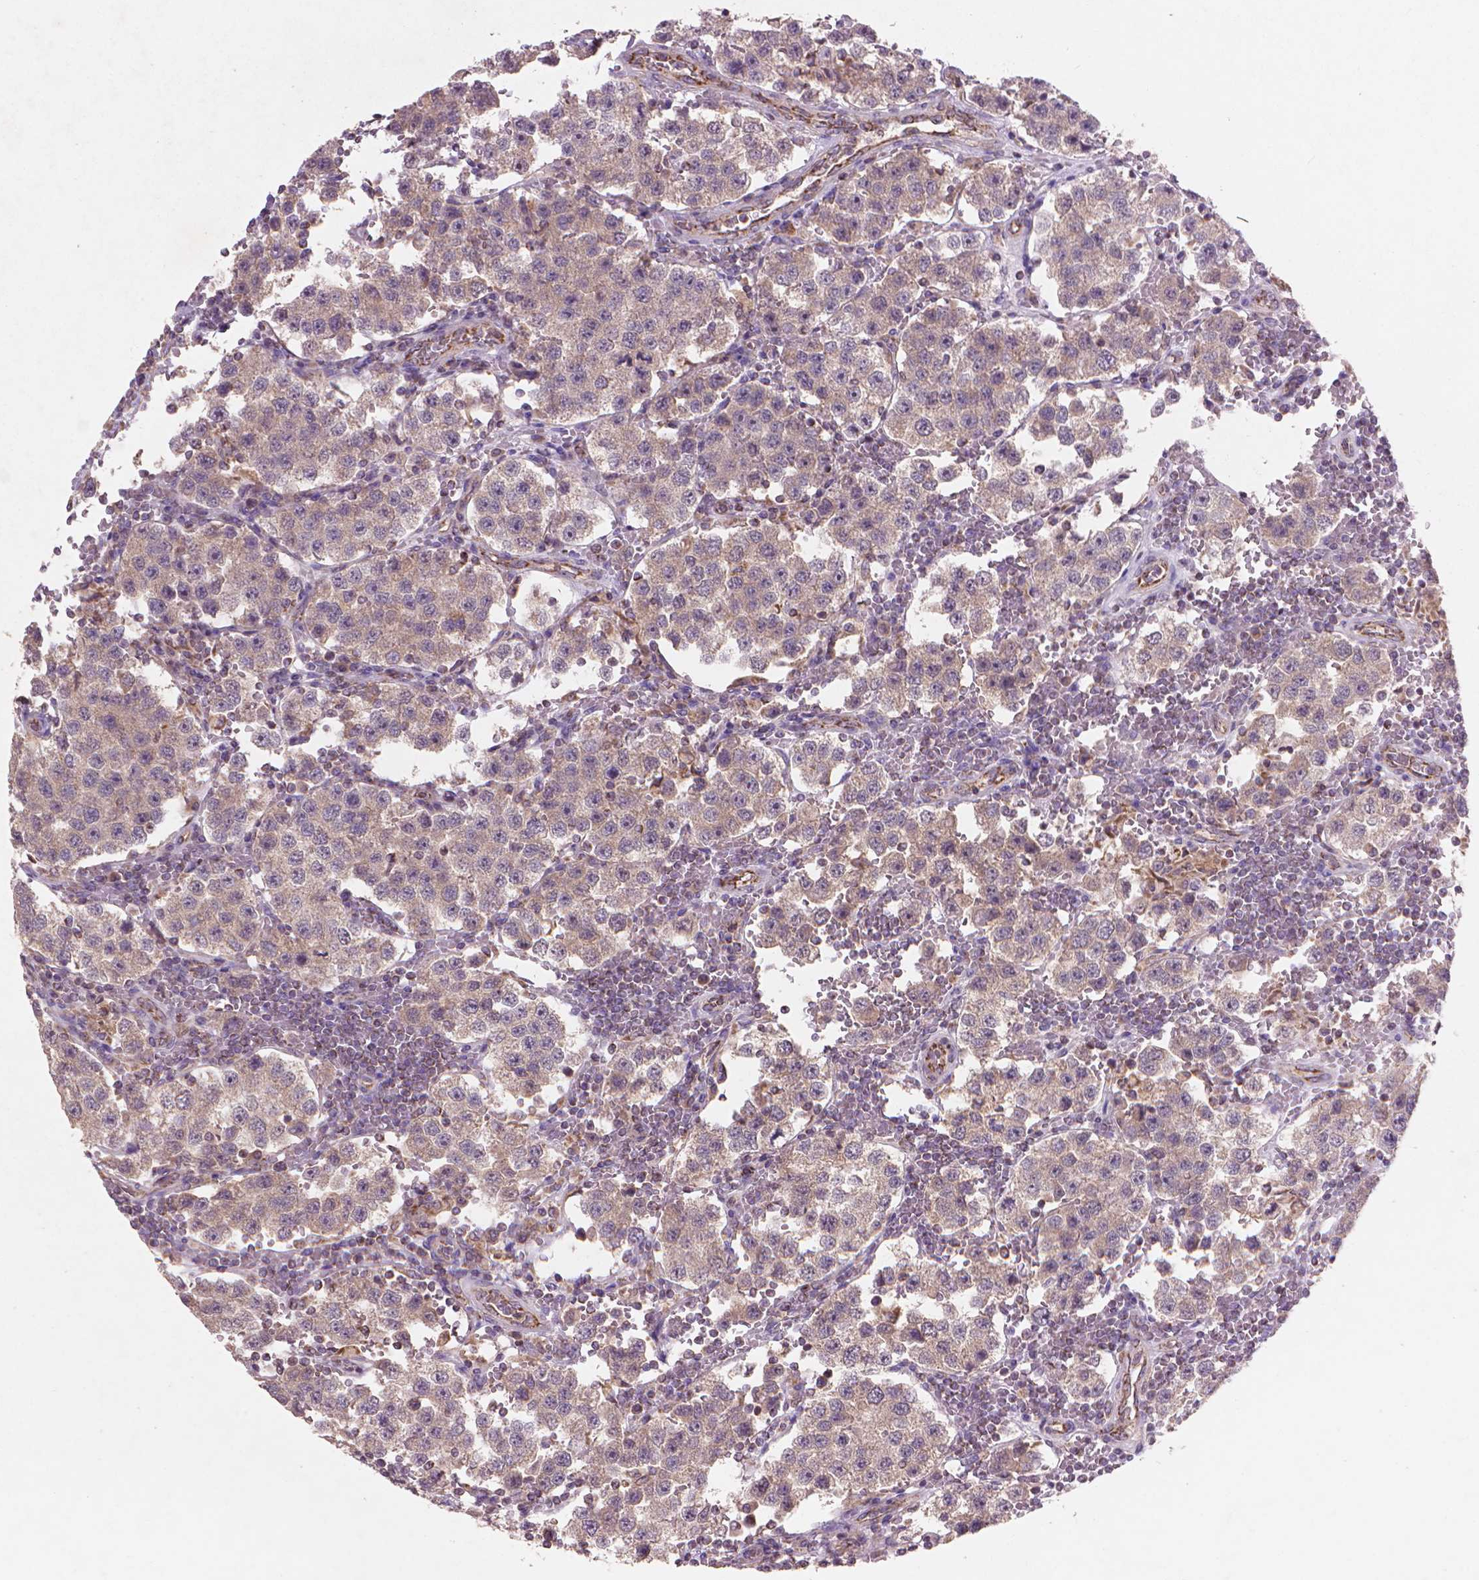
{"staining": {"intensity": "weak", "quantity": ">75%", "location": "cytoplasmic/membranous"}, "tissue": "testis cancer", "cell_type": "Tumor cells", "image_type": "cancer", "snomed": [{"axis": "morphology", "description": "Seminoma, NOS"}, {"axis": "topography", "description": "Testis"}], "caption": "Immunohistochemical staining of human seminoma (testis) displays weak cytoplasmic/membranous protein positivity in about >75% of tumor cells.", "gene": "NLRX1", "patient": {"sex": "male", "age": 37}}